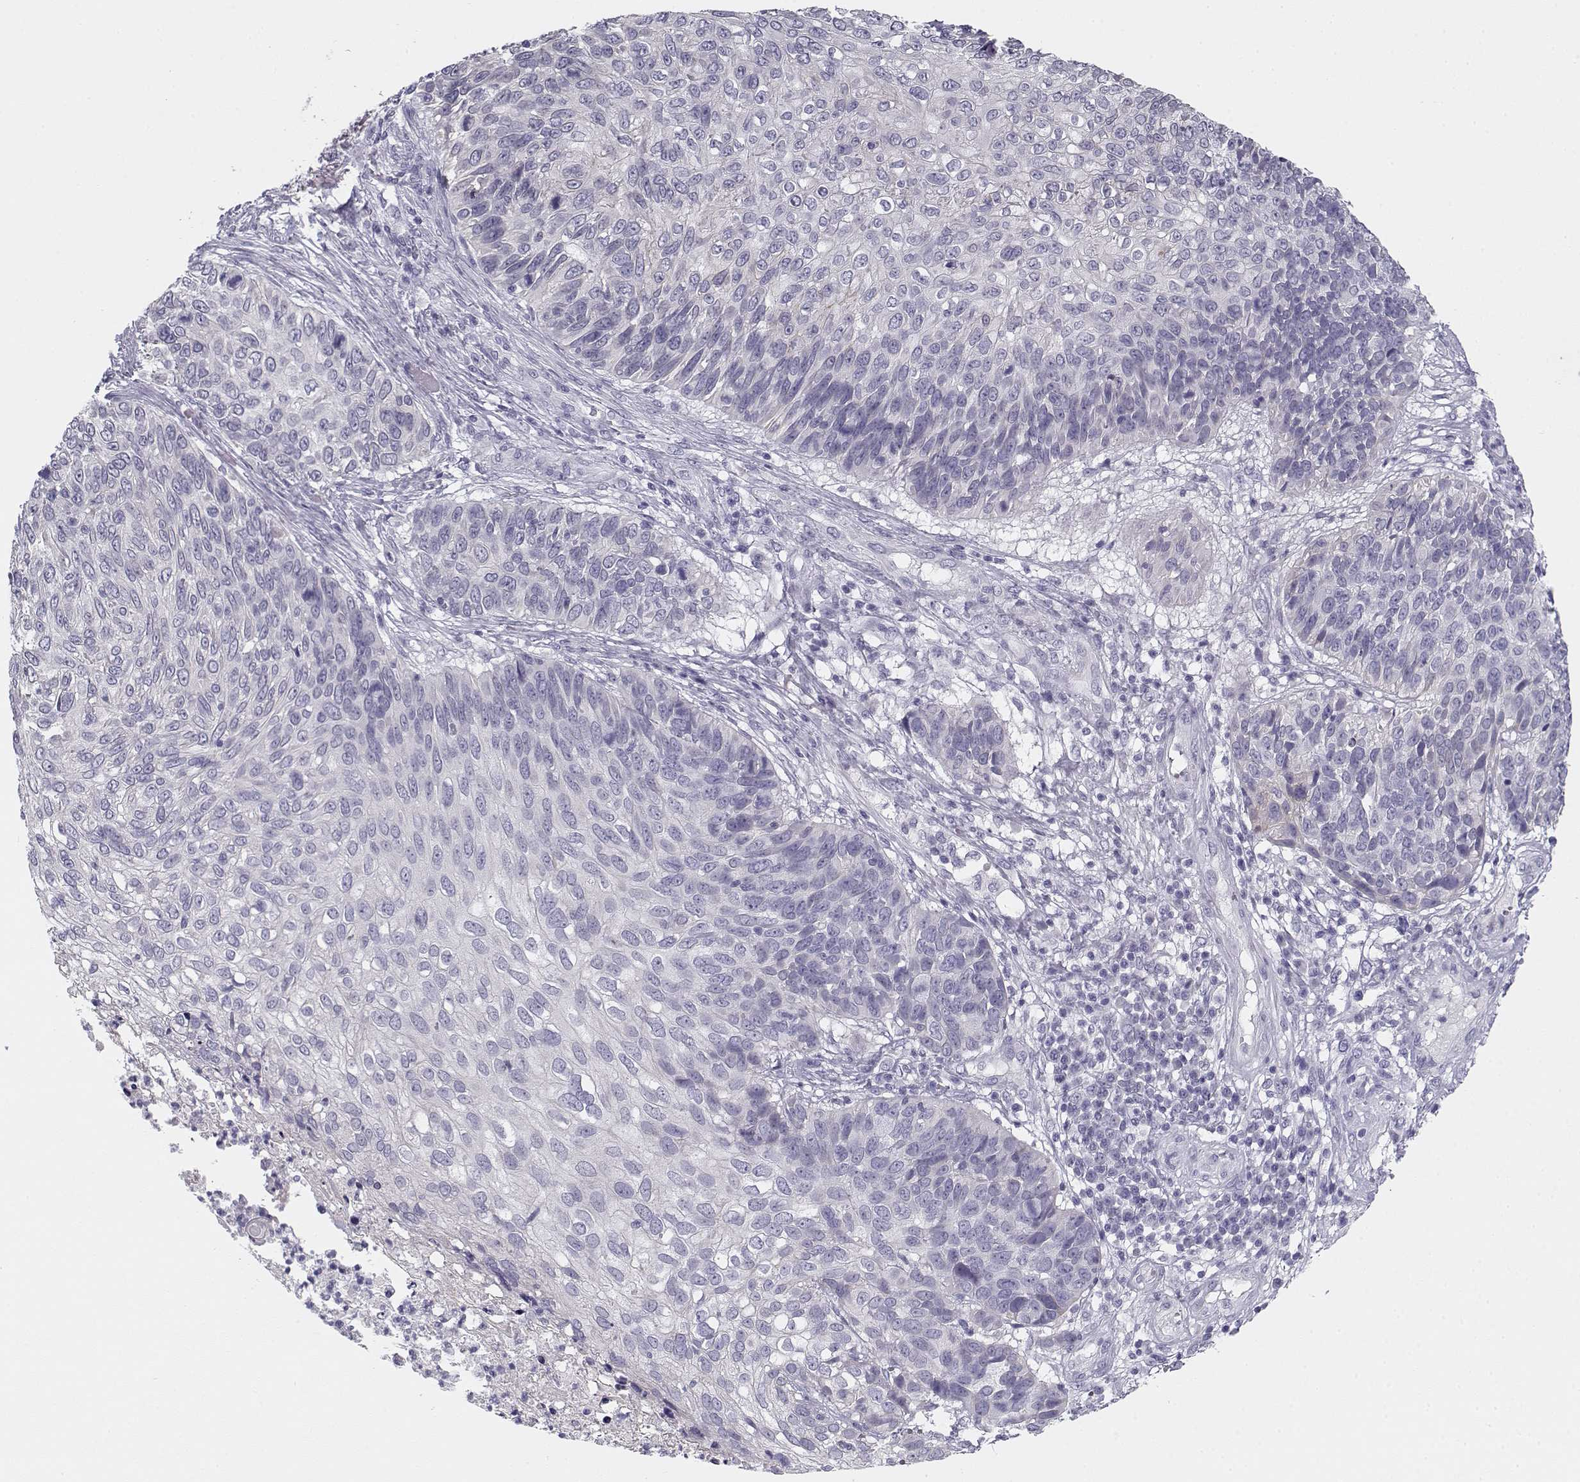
{"staining": {"intensity": "negative", "quantity": "none", "location": "none"}, "tissue": "skin cancer", "cell_type": "Tumor cells", "image_type": "cancer", "snomed": [{"axis": "morphology", "description": "Squamous cell carcinoma, NOS"}, {"axis": "topography", "description": "Skin"}], "caption": "Micrograph shows no significant protein expression in tumor cells of skin squamous cell carcinoma. Brightfield microscopy of IHC stained with DAB (3,3'-diaminobenzidine) (brown) and hematoxylin (blue), captured at high magnification.", "gene": "CREB3L3", "patient": {"sex": "male", "age": 92}}